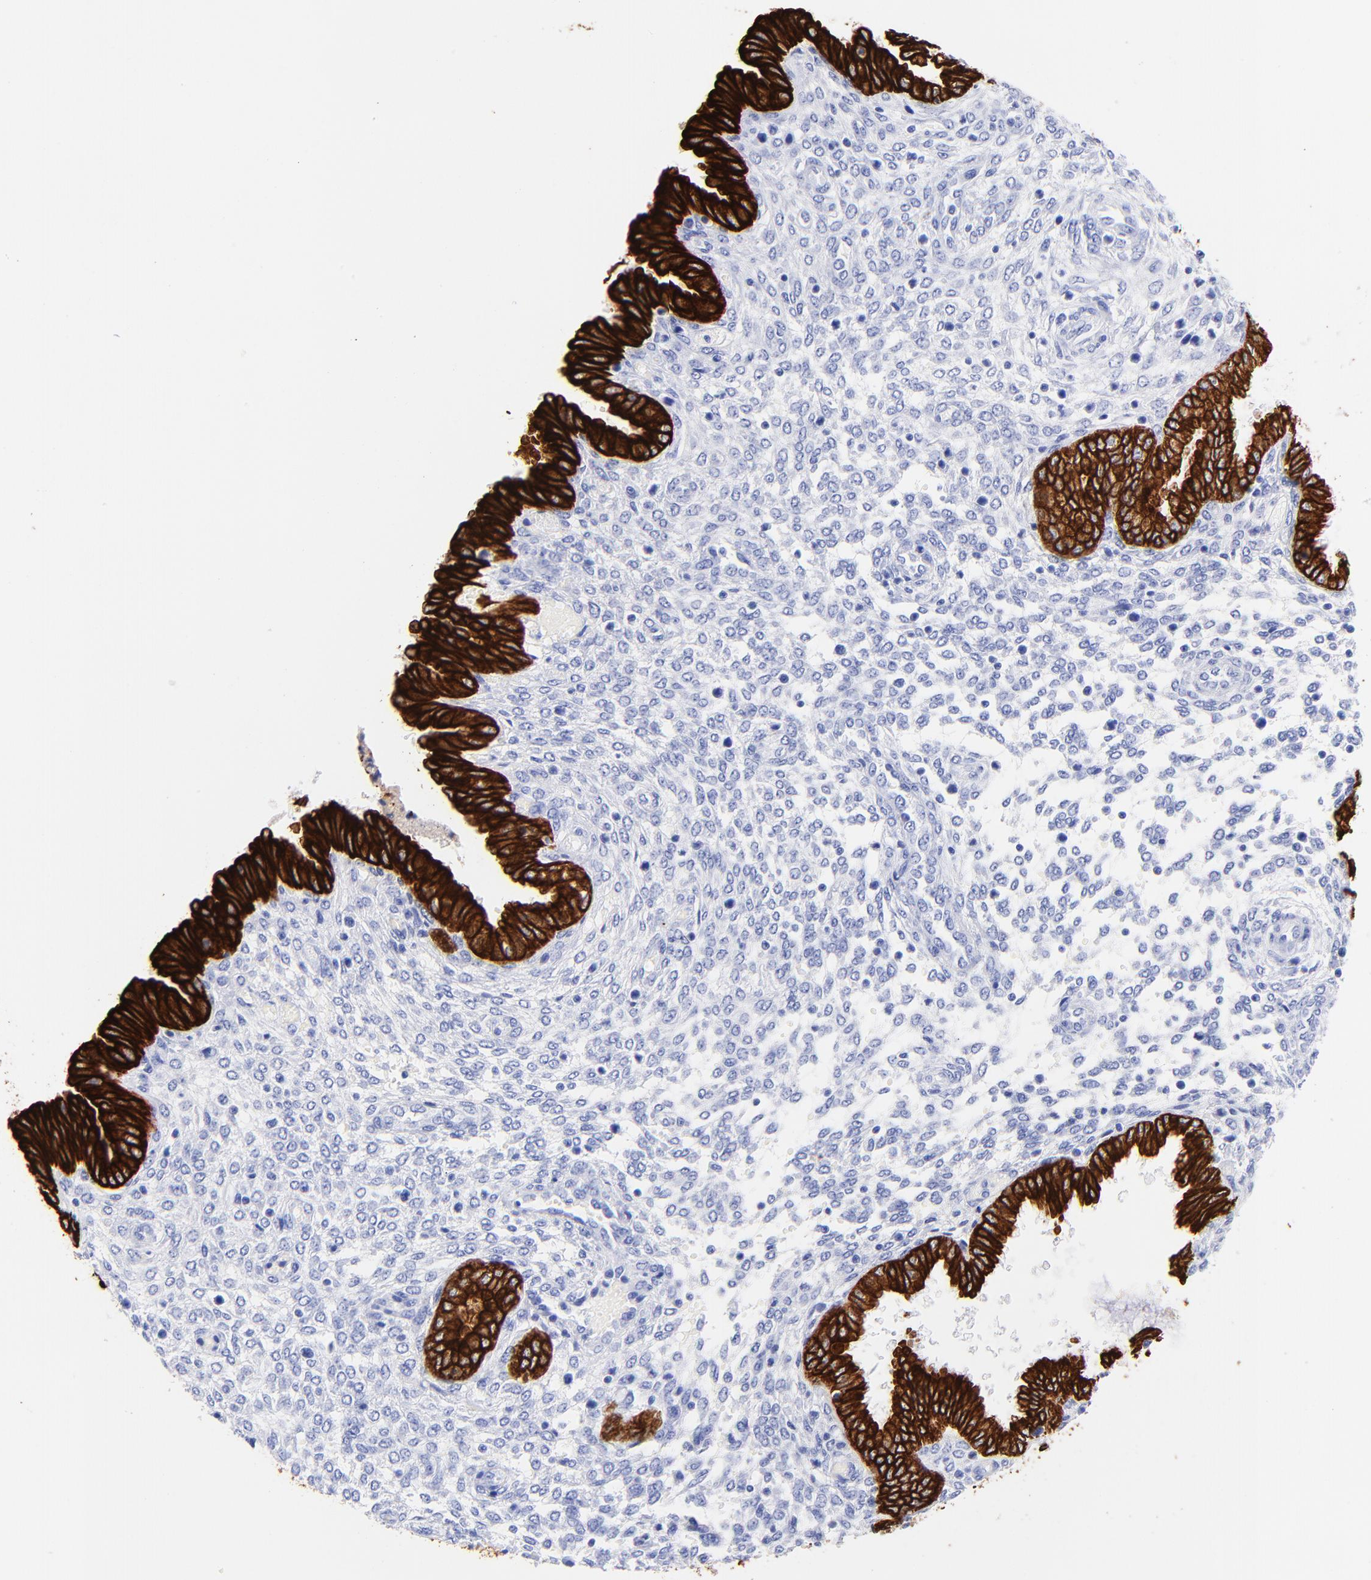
{"staining": {"intensity": "negative", "quantity": "none", "location": "none"}, "tissue": "endometrium", "cell_type": "Cells in endometrial stroma", "image_type": "normal", "snomed": [{"axis": "morphology", "description": "Normal tissue, NOS"}, {"axis": "topography", "description": "Endometrium"}], "caption": "High power microscopy image of an immunohistochemistry (IHC) micrograph of normal endometrium, revealing no significant positivity in cells in endometrial stroma.", "gene": "KRT19", "patient": {"sex": "female", "age": 33}}